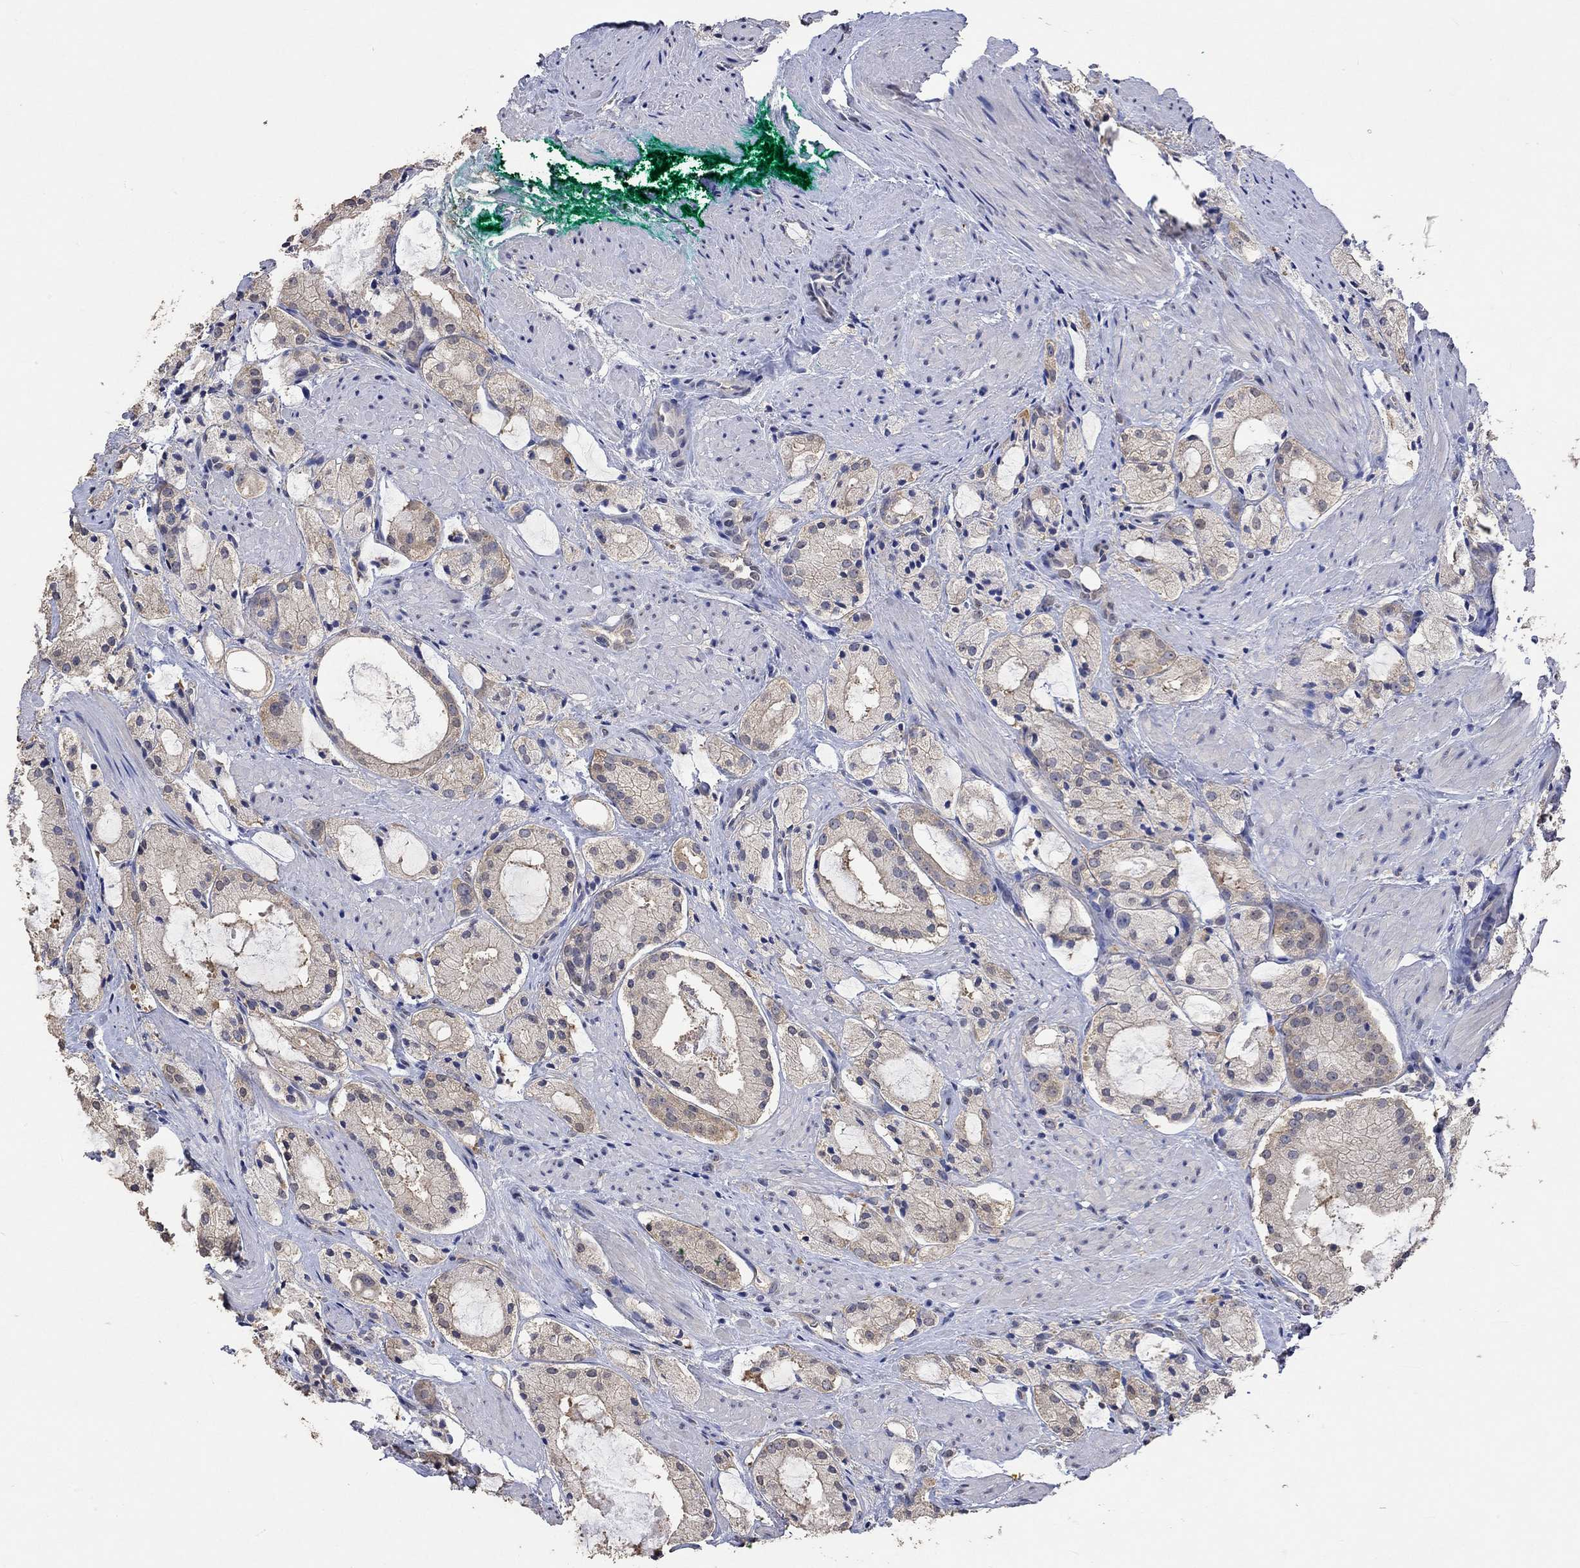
{"staining": {"intensity": "weak", "quantity": "25%-75%", "location": "cytoplasmic/membranous"}, "tissue": "prostate cancer", "cell_type": "Tumor cells", "image_type": "cancer", "snomed": [{"axis": "morphology", "description": "Adenocarcinoma, NOS"}, {"axis": "morphology", "description": "Adenocarcinoma, High grade"}, {"axis": "topography", "description": "Prostate"}], "caption": "A low amount of weak cytoplasmic/membranous staining is present in approximately 25%-75% of tumor cells in prostate cancer (adenocarcinoma) tissue. (Brightfield microscopy of DAB IHC at high magnification).", "gene": "PTPN20", "patient": {"sex": "male", "age": 64}}